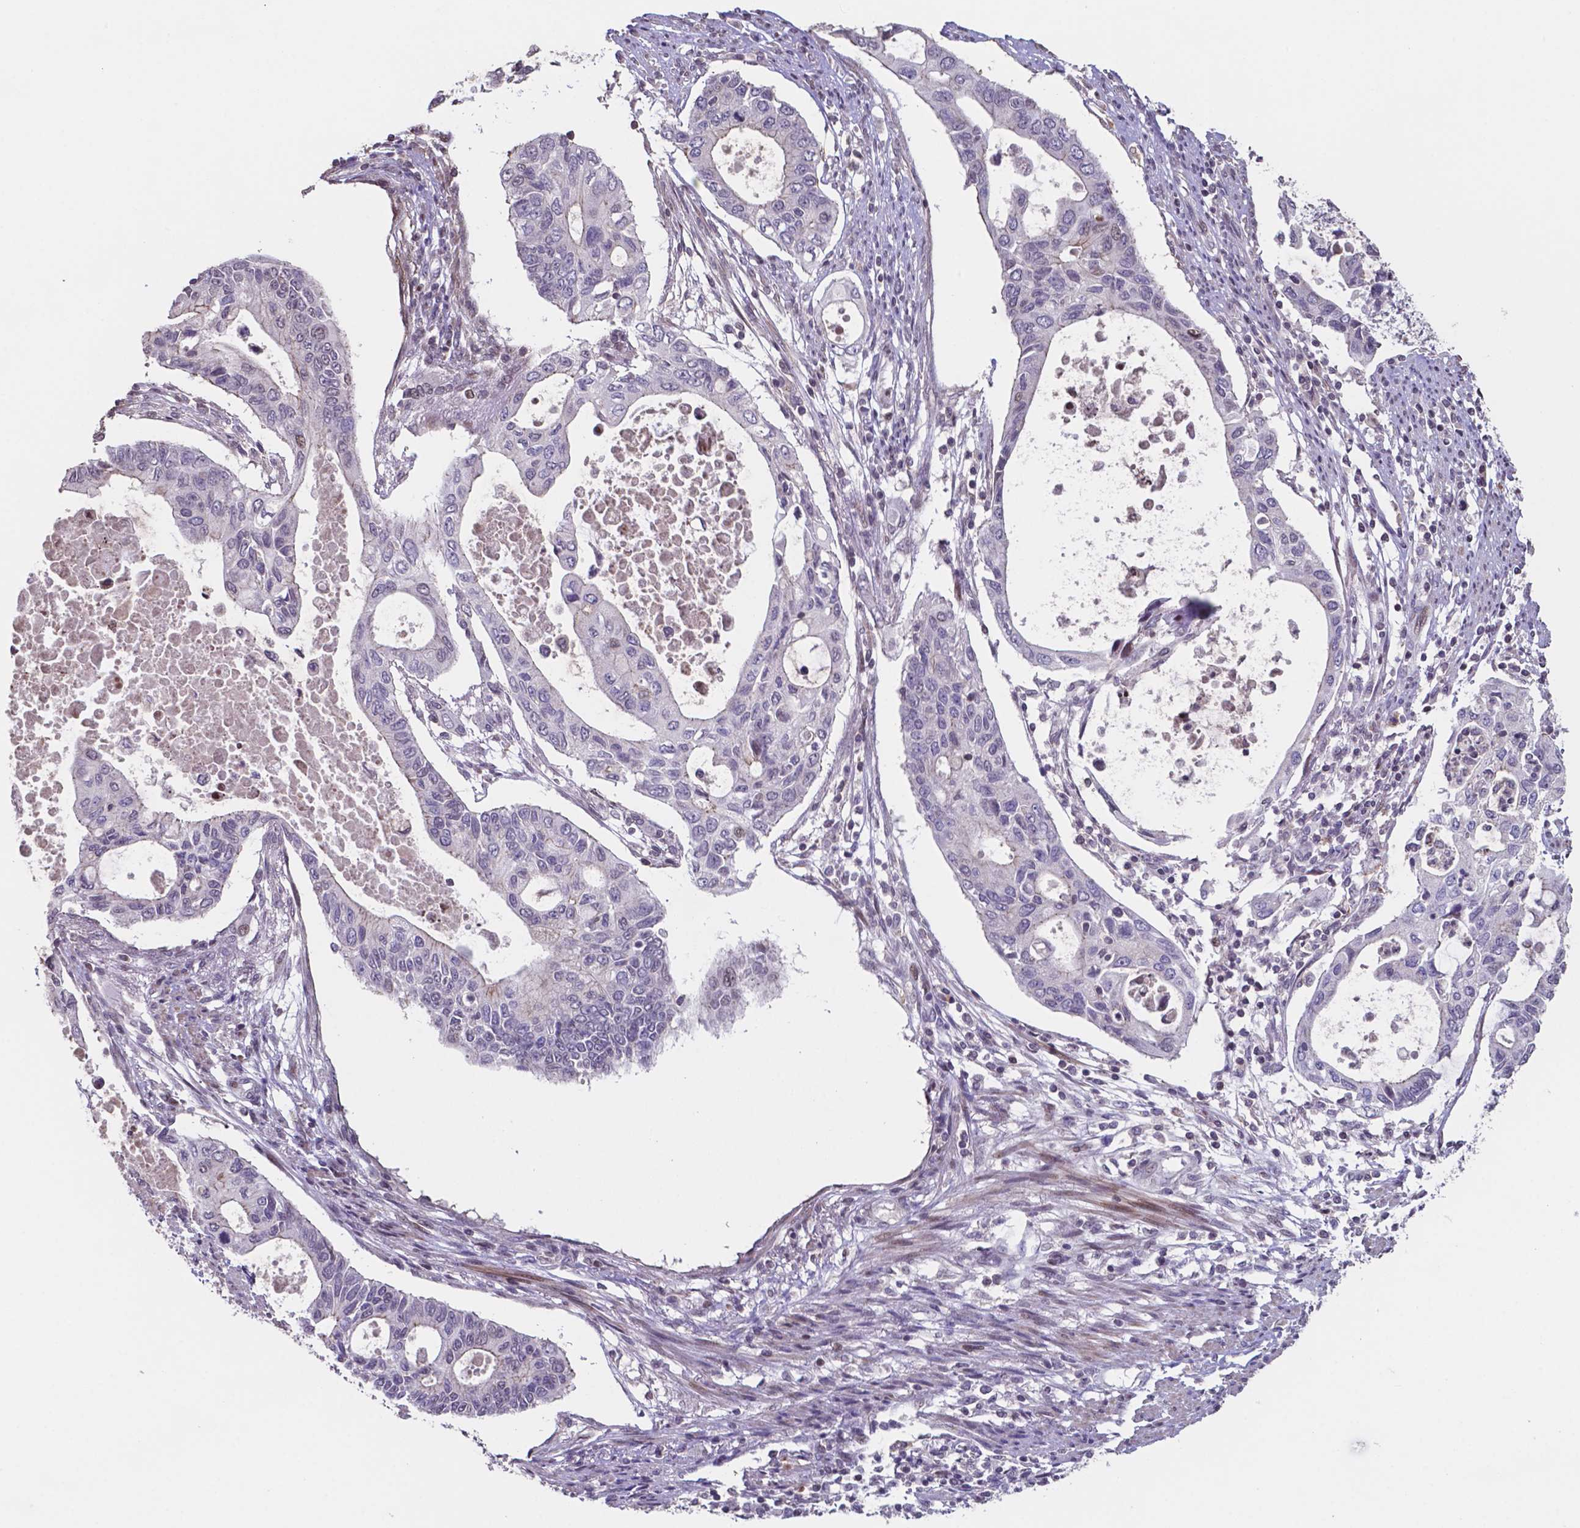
{"staining": {"intensity": "negative", "quantity": "none", "location": "none"}, "tissue": "pancreatic cancer", "cell_type": "Tumor cells", "image_type": "cancer", "snomed": [{"axis": "morphology", "description": "Adenocarcinoma, NOS"}, {"axis": "topography", "description": "Pancreas"}], "caption": "The photomicrograph displays no staining of tumor cells in pancreatic cancer.", "gene": "MLC1", "patient": {"sex": "female", "age": 63}}